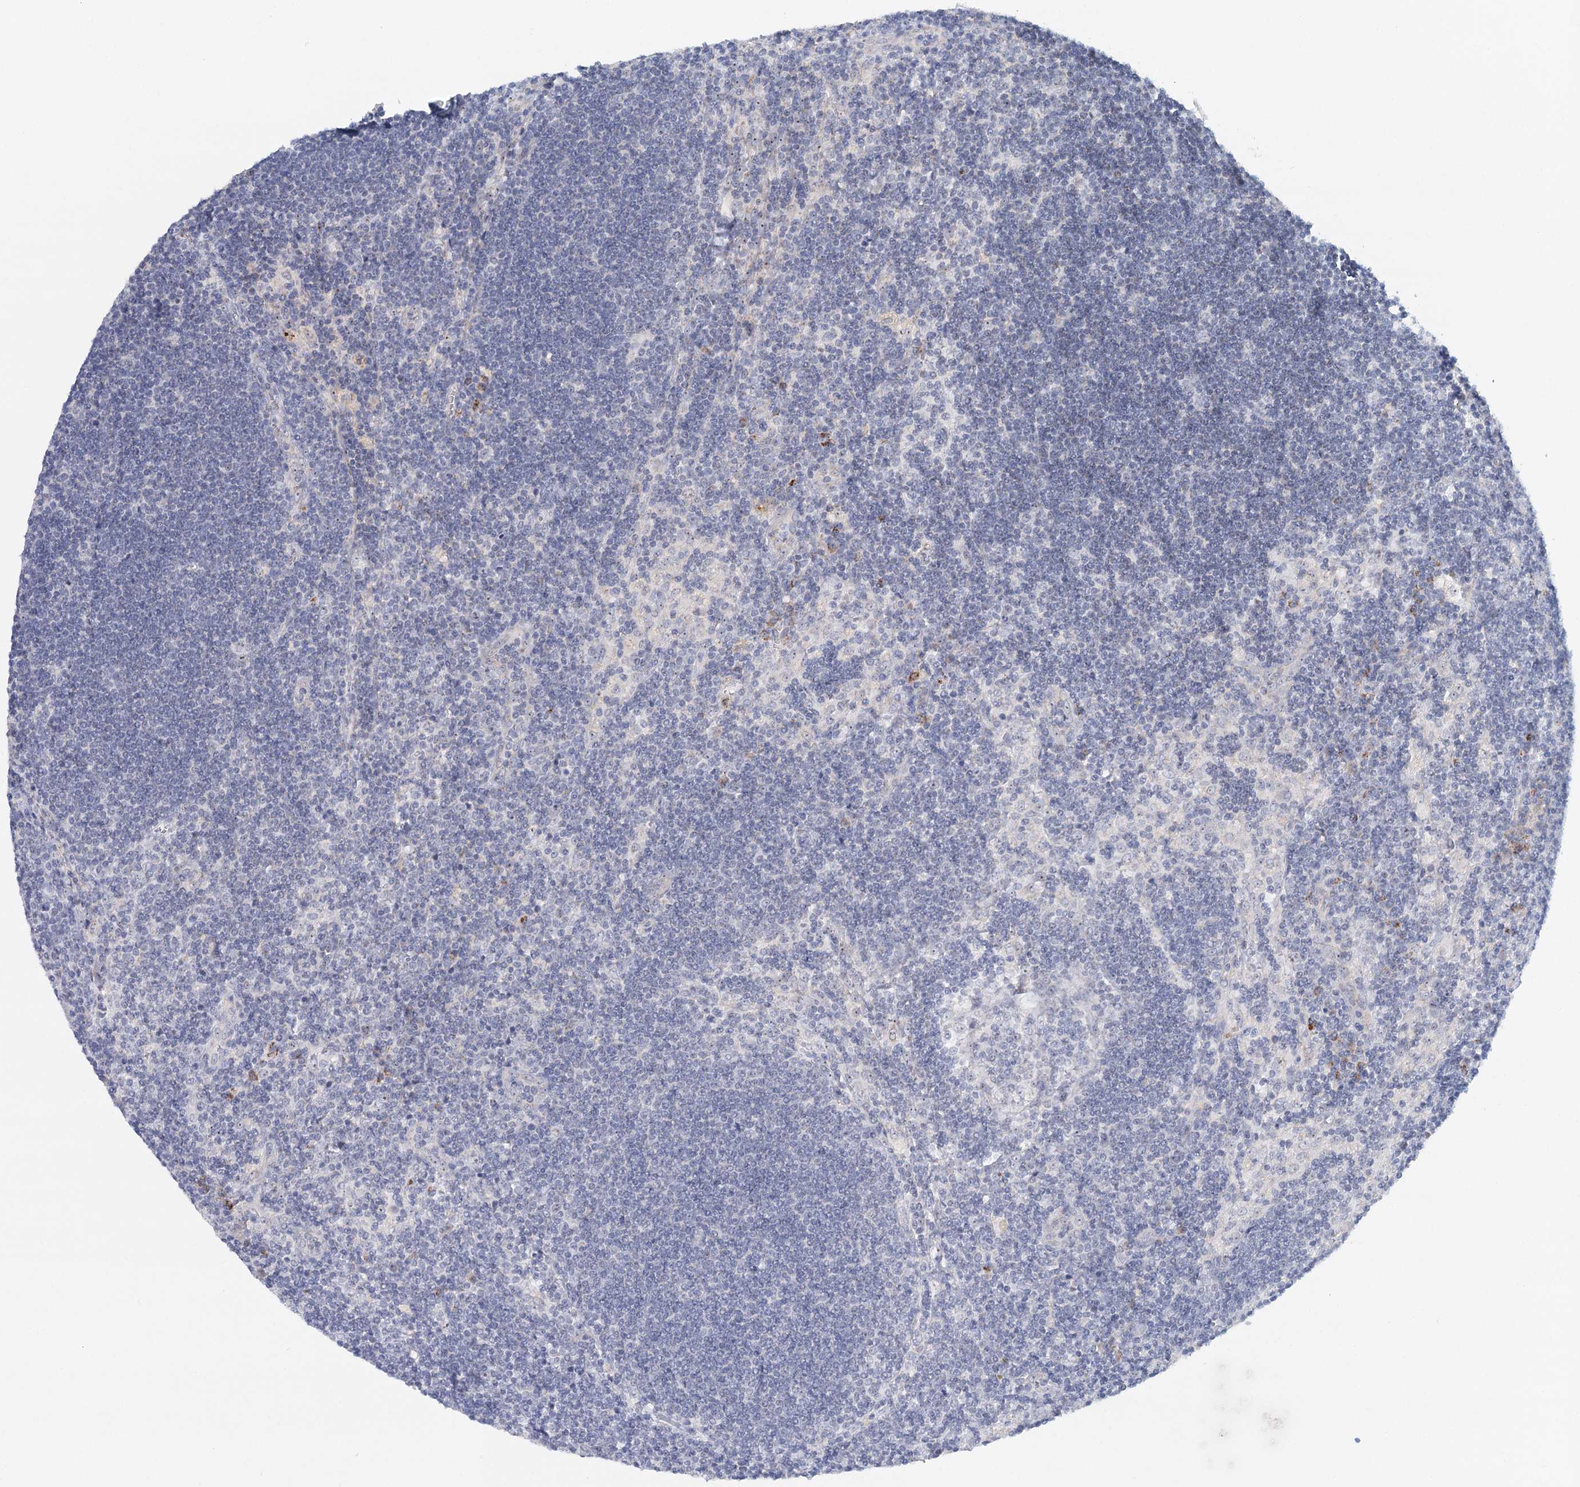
{"staining": {"intensity": "negative", "quantity": "none", "location": "none"}, "tissue": "lymph node", "cell_type": "Germinal center cells", "image_type": "normal", "snomed": [{"axis": "morphology", "description": "Normal tissue, NOS"}, {"axis": "topography", "description": "Lymph node"}], "caption": "Immunohistochemistry of benign lymph node demonstrates no expression in germinal center cells. The staining is performed using DAB (3,3'-diaminobenzidine) brown chromogen with nuclei counter-stained in using hematoxylin.", "gene": "RBM43", "patient": {"sex": "male", "age": 24}}